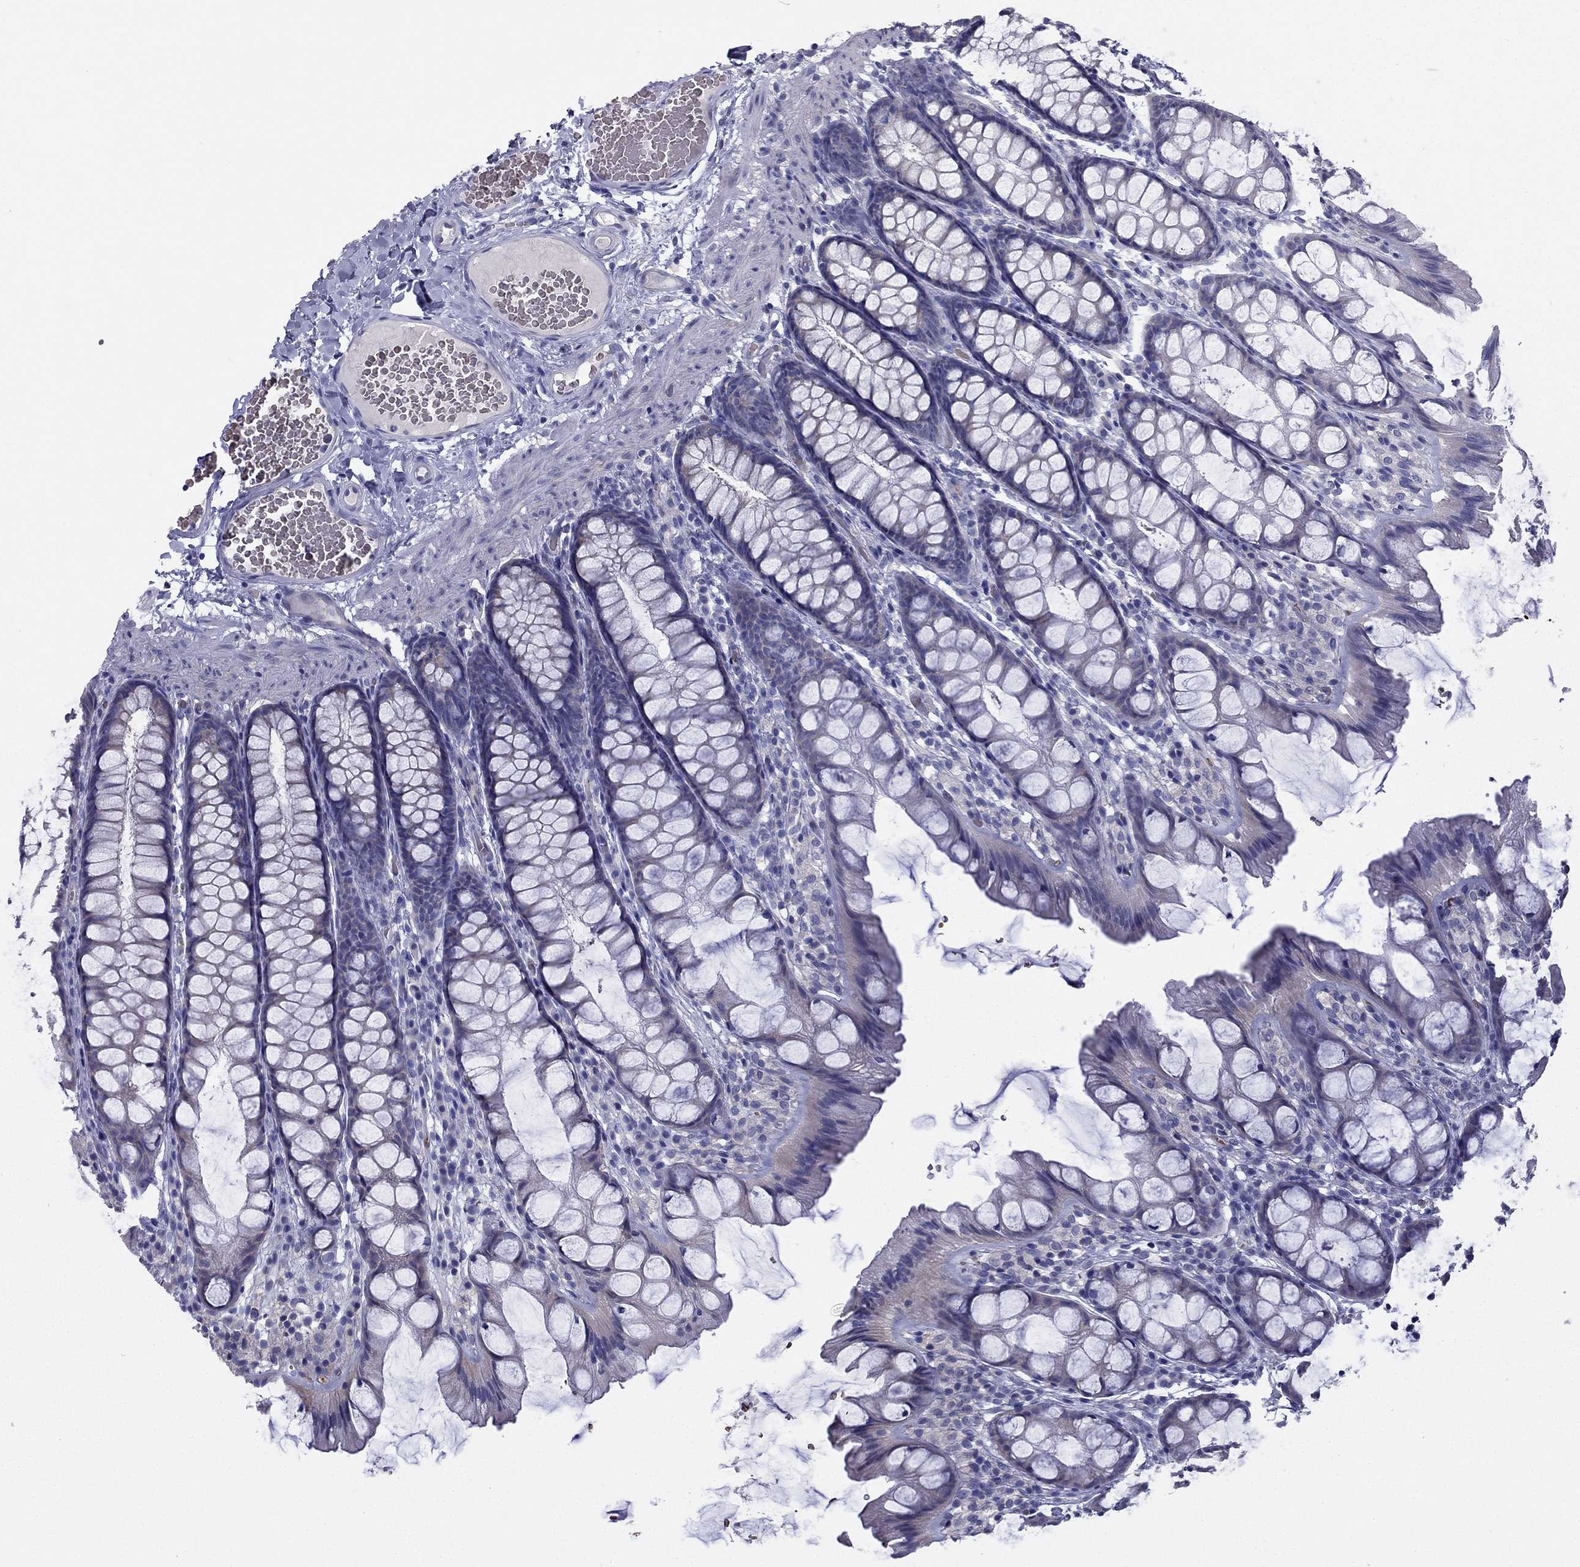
{"staining": {"intensity": "negative", "quantity": "none", "location": "none"}, "tissue": "colon", "cell_type": "Endothelial cells", "image_type": "normal", "snomed": [{"axis": "morphology", "description": "Normal tissue, NOS"}, {"axis": "topography", "description": "Colon"}], "caption": "The immunohistochemistry (IHC) histopathology image has no significant staining in endothelial cells of colon. (DAB immunohistochemistry (IHC) with hematoxylin counter stain).", "gene": "RSPH14", "patient": {"sex": "male", "age": 47}}